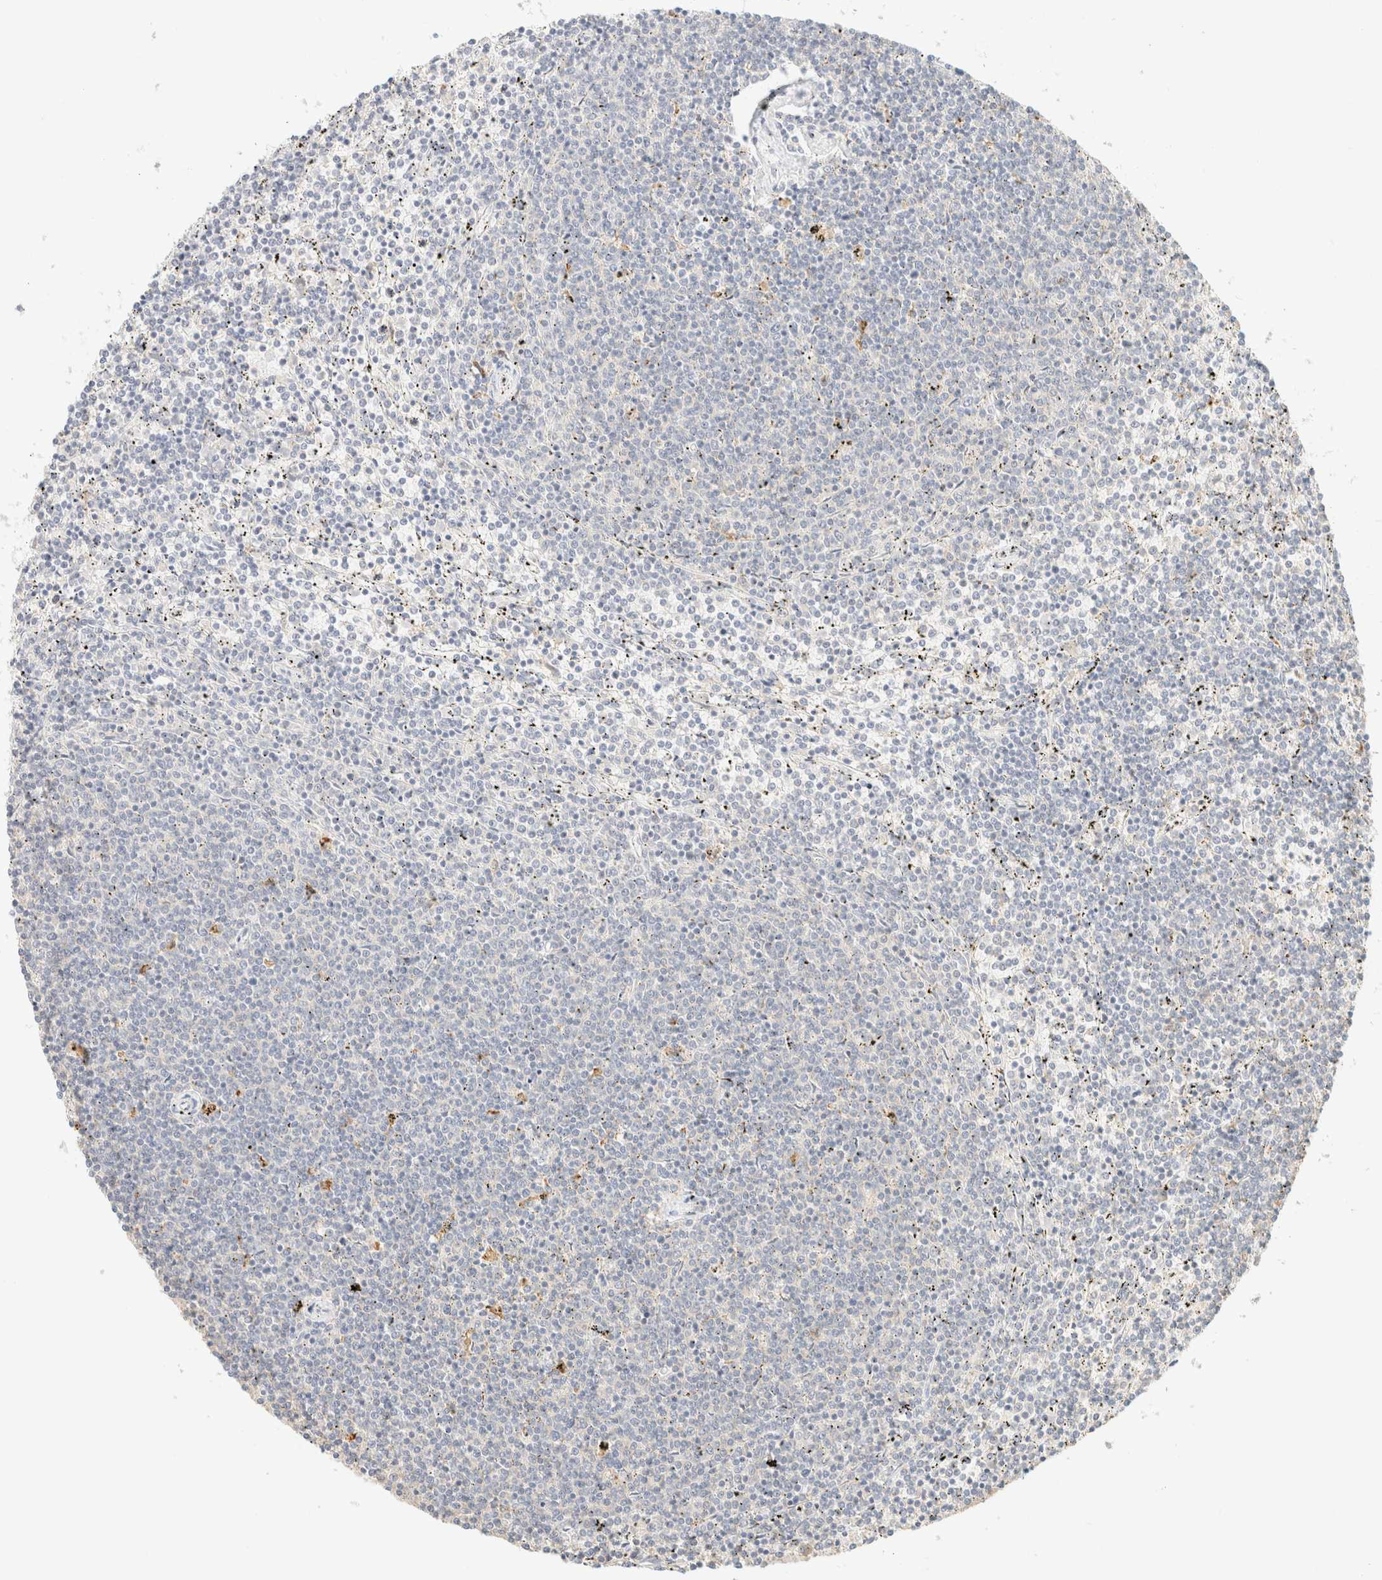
{"staining": {"intensity": "negative", "quantity": "none", "location": "none"}, "tissue": "lymphoma", "cell_type": "Tumor cells", "image_type": "cancer", "snomed": [{"axis": "morphology", "description": "Malignant lymphoma, non-Hodgkin's type, Low grade"}, {"axis": "topography", "description": "Spleen"}], "caption": "A high-resolution photomicrograph shows immunohistochemistry staining of lymphoma, which exhibits no significant positivity in tumor cells. The staining is performed using DAB brown chromogen with nuclei counter-stained in using hematoxylin.", "gene": "TIMD4", "patient": {"sex": "female", "age": 50}}